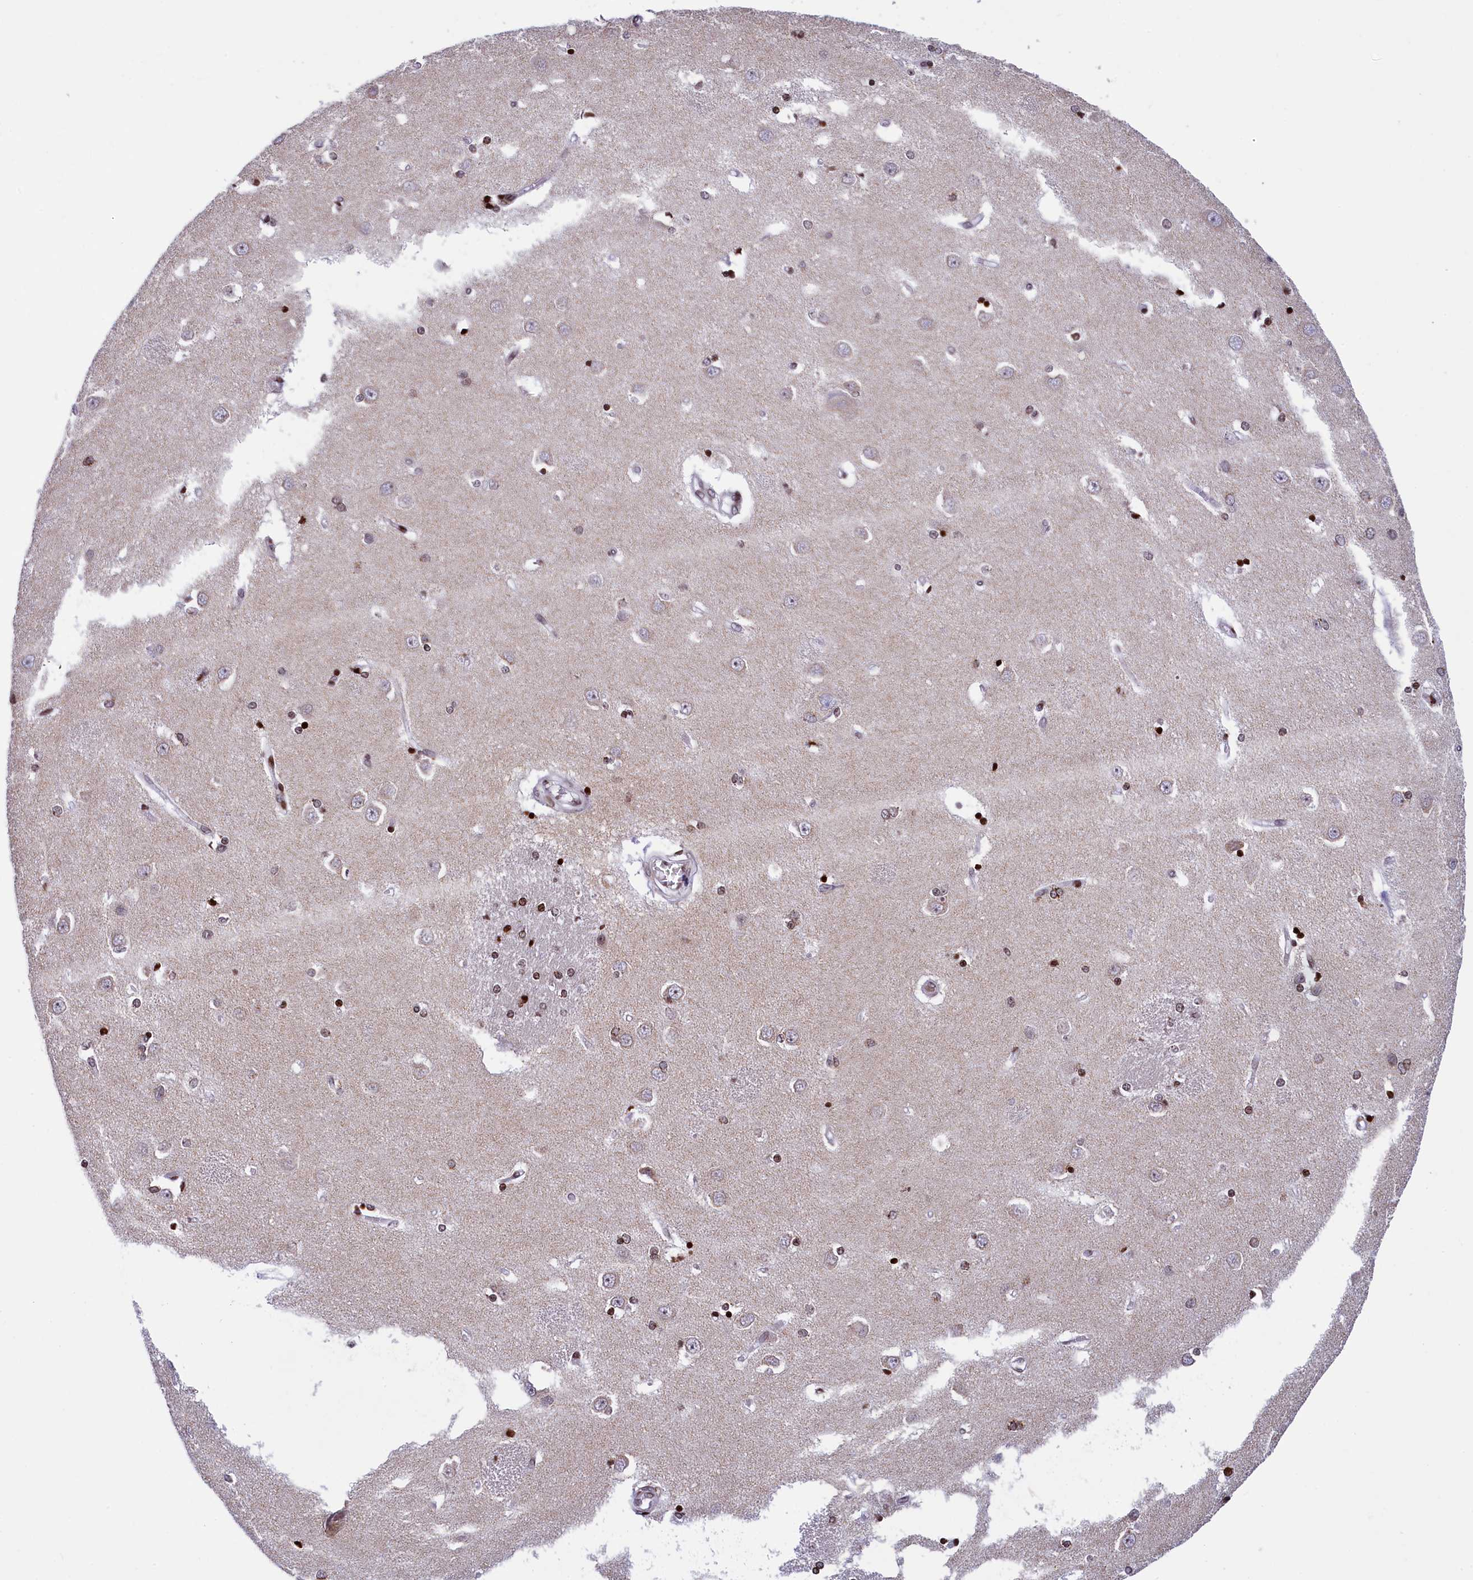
{"staining": {"intensity": "strong", "quantity": "25%-75%", "location": "nuclear"}, "tissue": "caudate", "cell_type": "Glial cells", "image_type": "normal", "snomed": [{"axis": "morphology", "description": "Normal tissue, NOS"}, {"axis": "topography", "description": "Lateral ventricle wall"}], "caption": "A photomicrograph of caudate stained for a protein exhibits strong nuclear brown staining in glial cells. Using DAB (3,3'-diaminobenzidine) (brown) and hematoxylin (blue) stains, captured at high magnification using brightfield microscopy.", "gene": "TIMM29", "patient": {"sex": "male", "age": 37}}